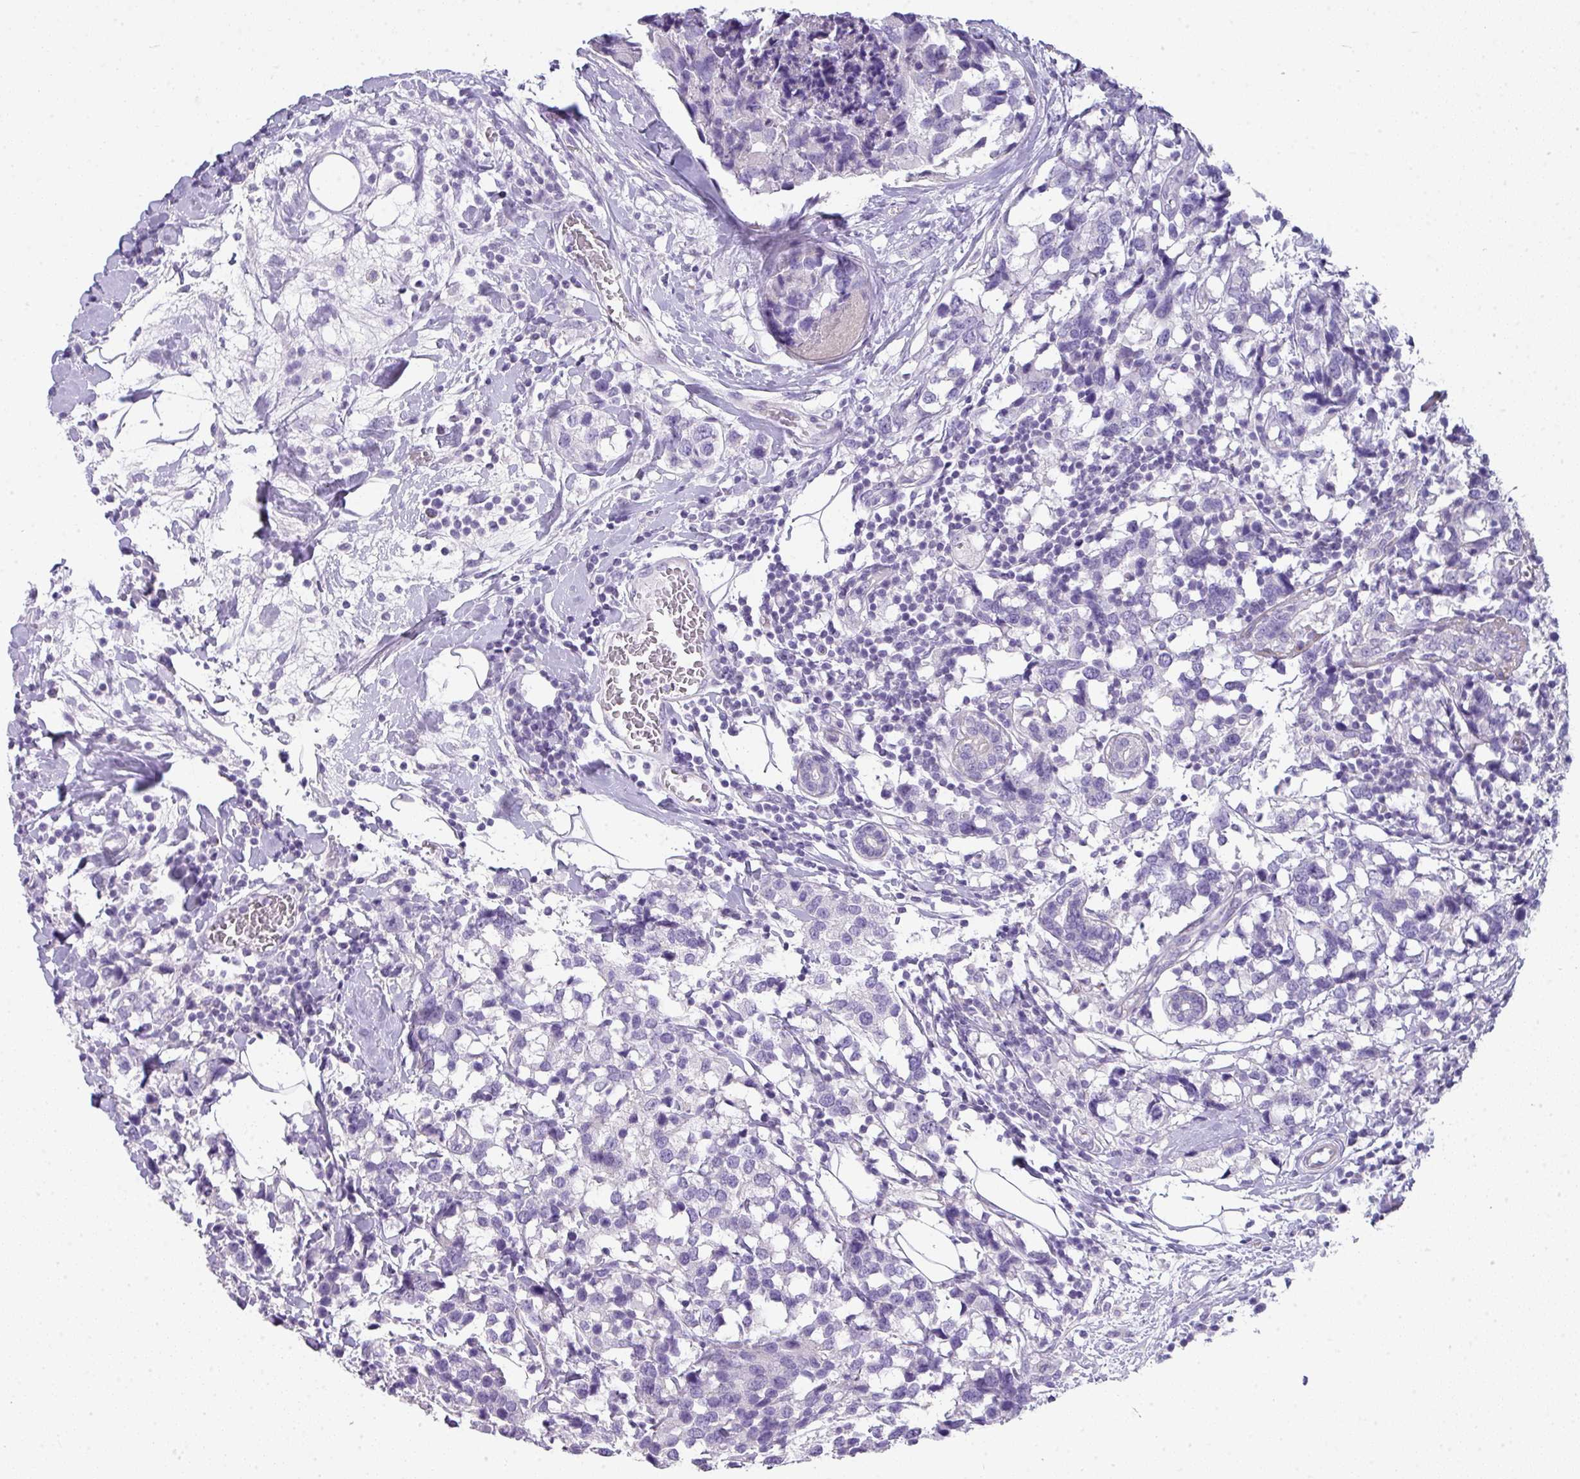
{"staining": {"intensity": "negative", "quantity": "none", "location": "none"}, "tissue": "breast cancer", "cell_type": "Tumor cells", "image_type": "cancer", "snomed": [{"axis": "morphology", "description": "Lobular carcinoma"}, {"axis": "topography", "description": "Breast"}], "caption": "An IHC photomicrograph of breast lobular carcinoma is shown. There is no staining in tumor cells of breast lobular carcinoma. (DAB immunohistochemistry (IHC) visualized using brightfield microscopy, high magnification).", "gene": "GLI4", "patient": {"sex": "female", "age": 59}}